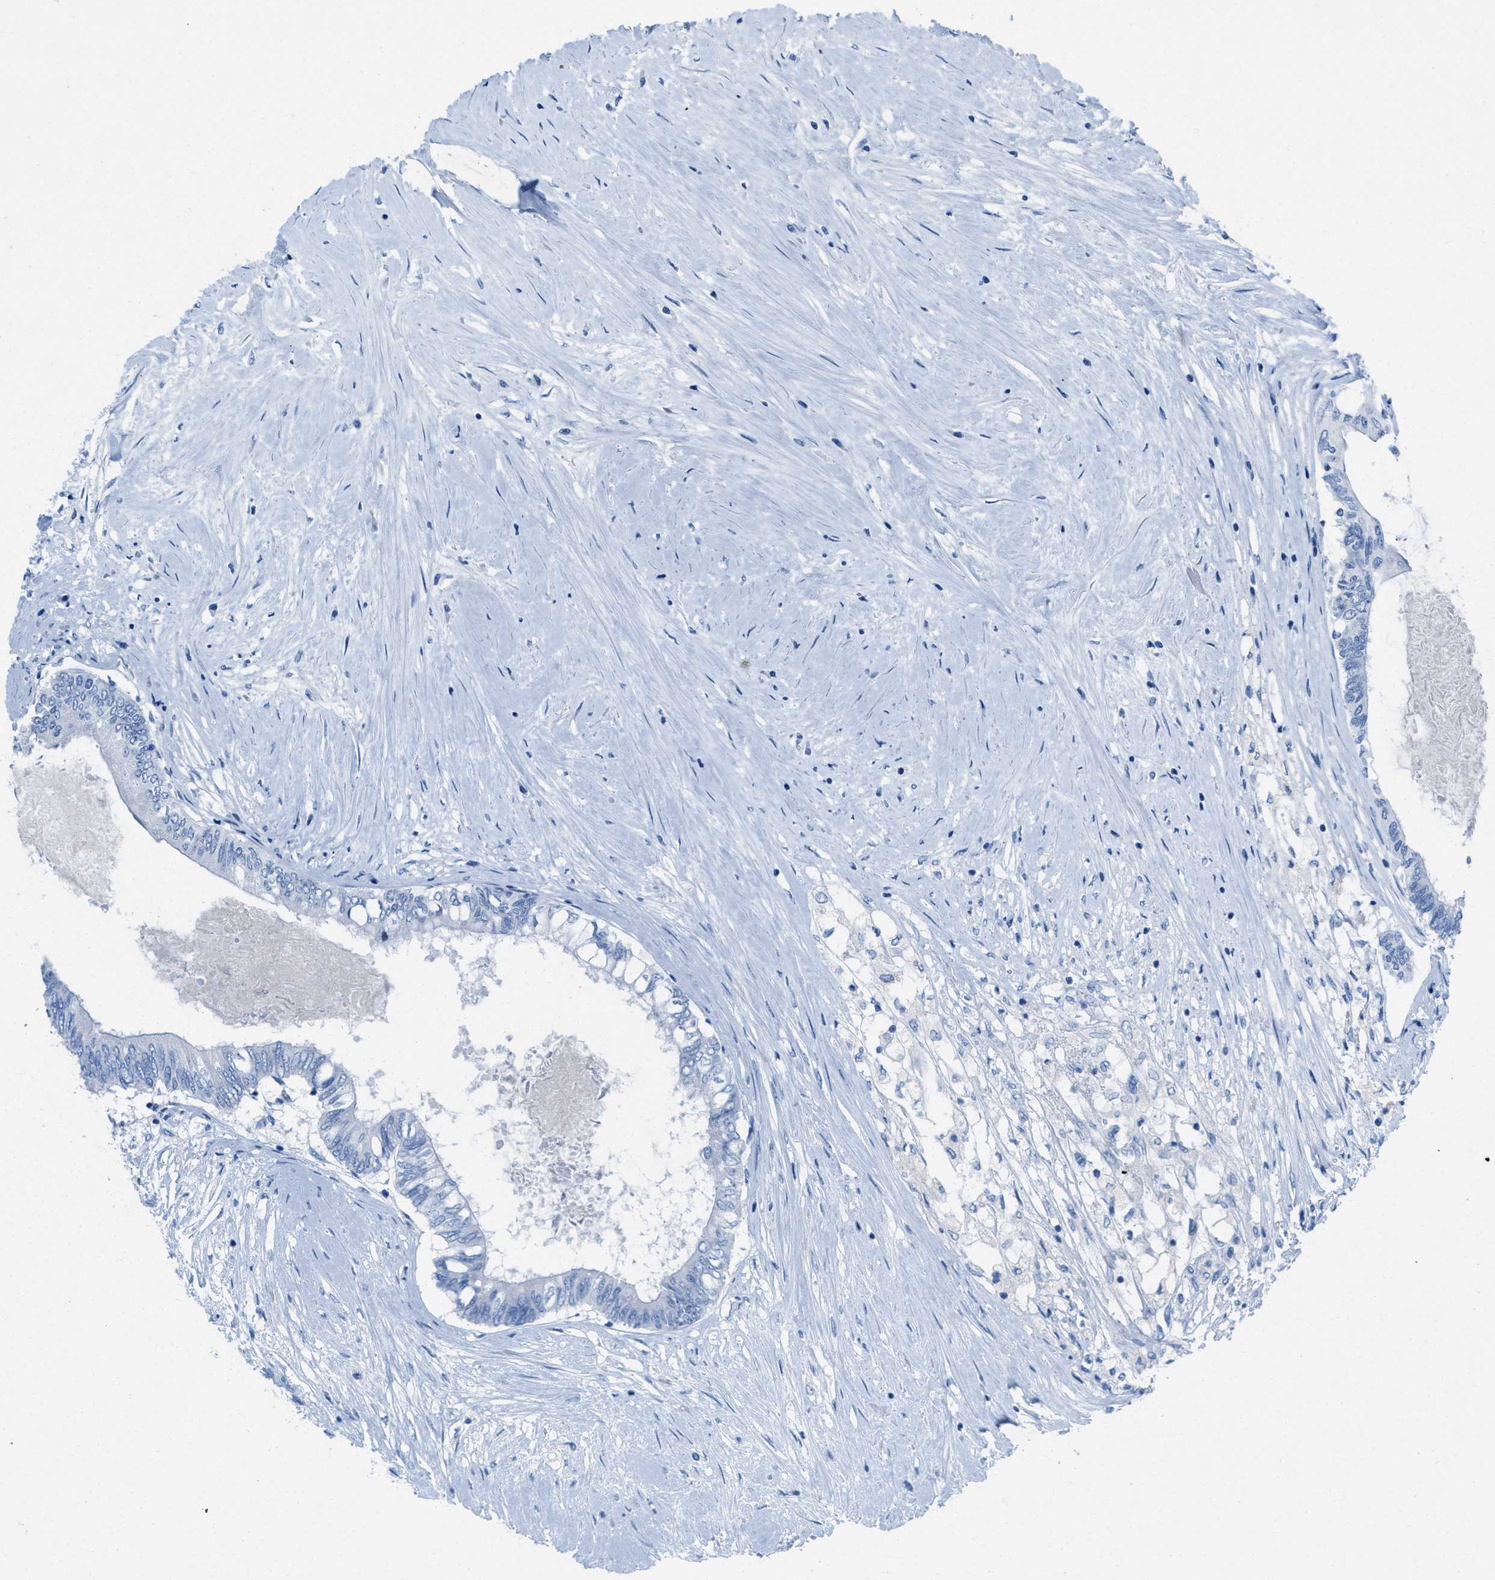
{"staining": {"intensity": "negative", "quantity": "none", "location": "none"}, "tissue": "colorectal cancer", "cell_type": "Tumor cells", "image_type": "cancer", "snomed": [{"axis": "morphology", "description": "Adenocarcinoma, NOS"}, {"axis": "topography", "description": "Rectum"}], "caption": "This is a micrograph of IHC staining of colorectal cancer (adenocarcinoma), which shows no positivity in tumor cells.", "gene": "GALNT17", "patient": {"sex": "male", "age": 63}}